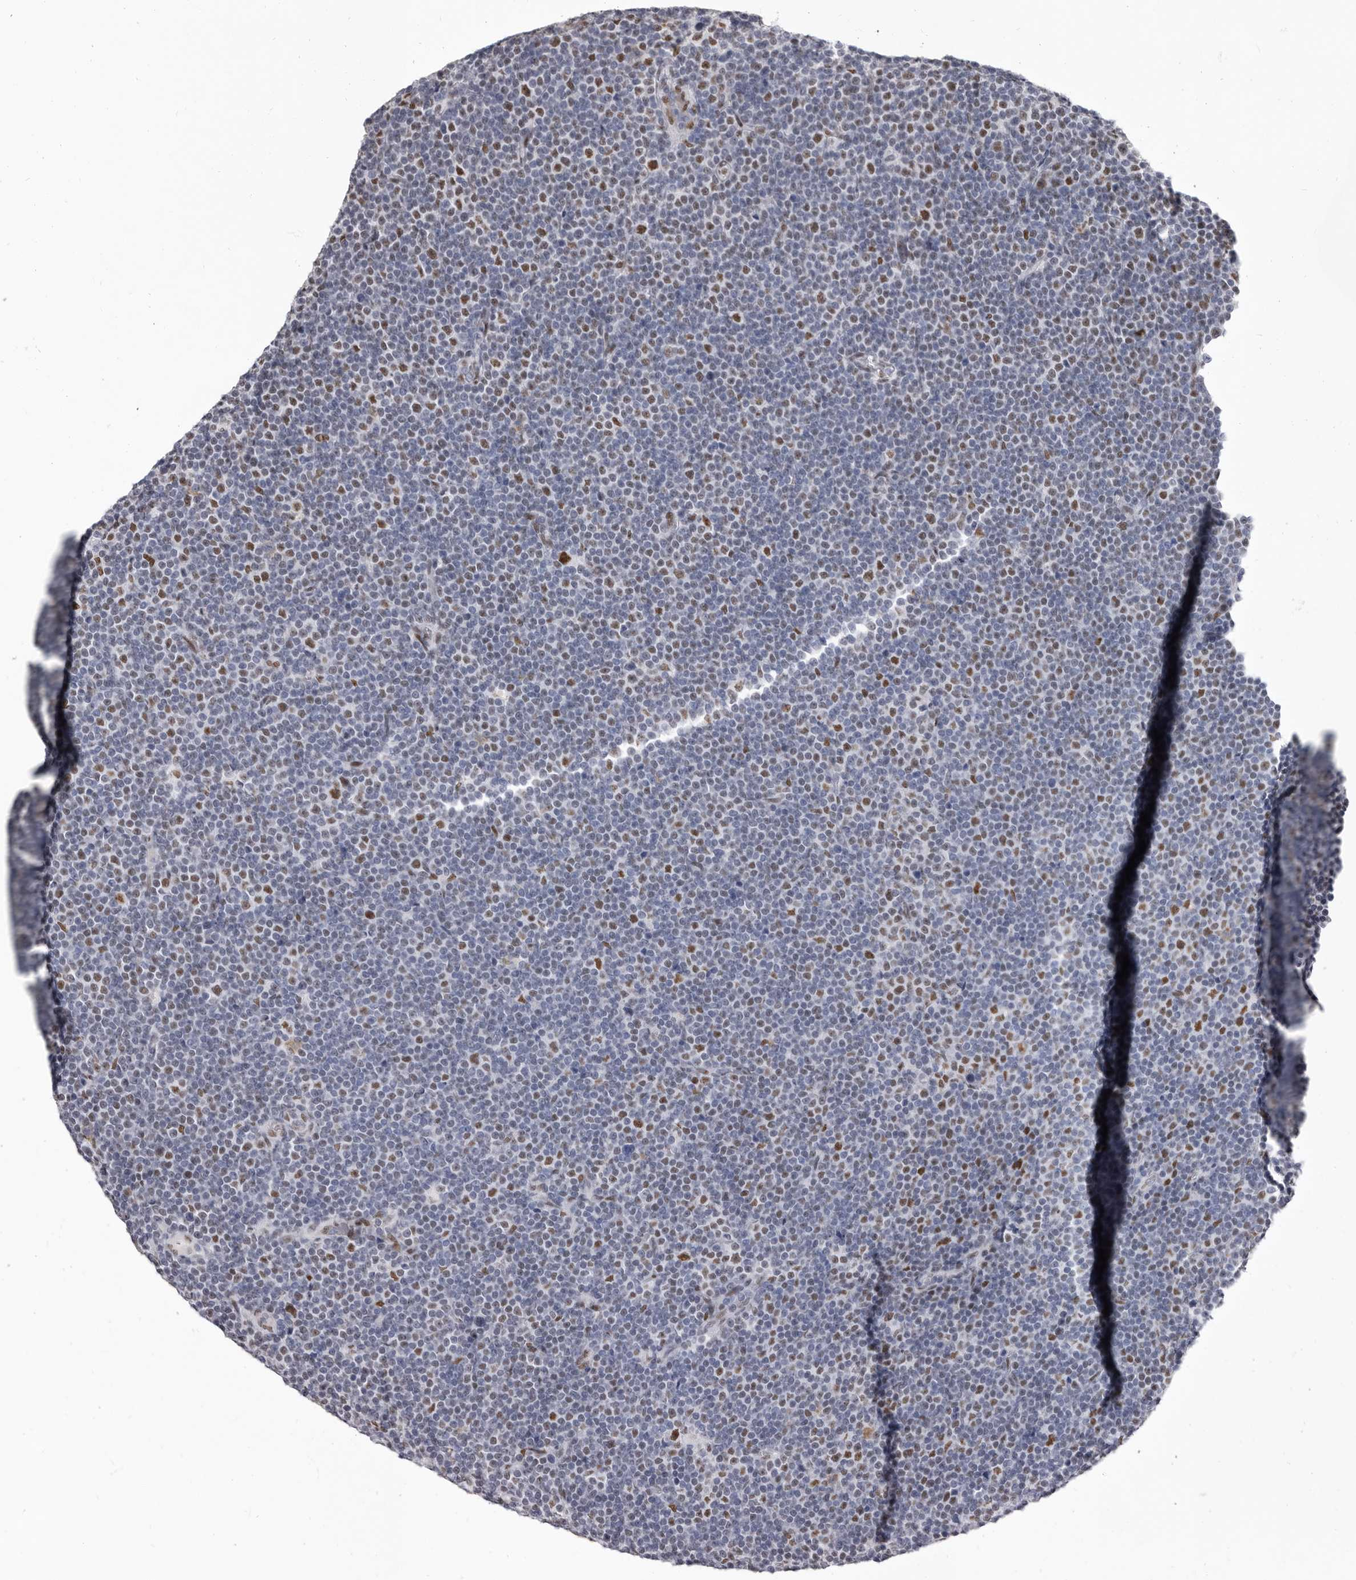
{"staining": {"intensity": "moderate", "quantity": "<25%", "location": "nuclear"}, "tissue": "lymphoma", "cell_type": "Tumor cells", "image_type": "cancer", "snomed": [{"axis": "morphology", "description": "Malignant lymphoma, non-Hodgkin's type, Low grade"}, {"axis": "topography", "description": "Lymph node"}], "caption": "Human malignant lymphoma, non-Hodgkin's type (low-grade) stained for a protein (brown) reveals moderate nuclear positive positivity in about <25% of tumor cells.", "gene": "ZNF326", "patient": {"sex": "female", "age": 67}}